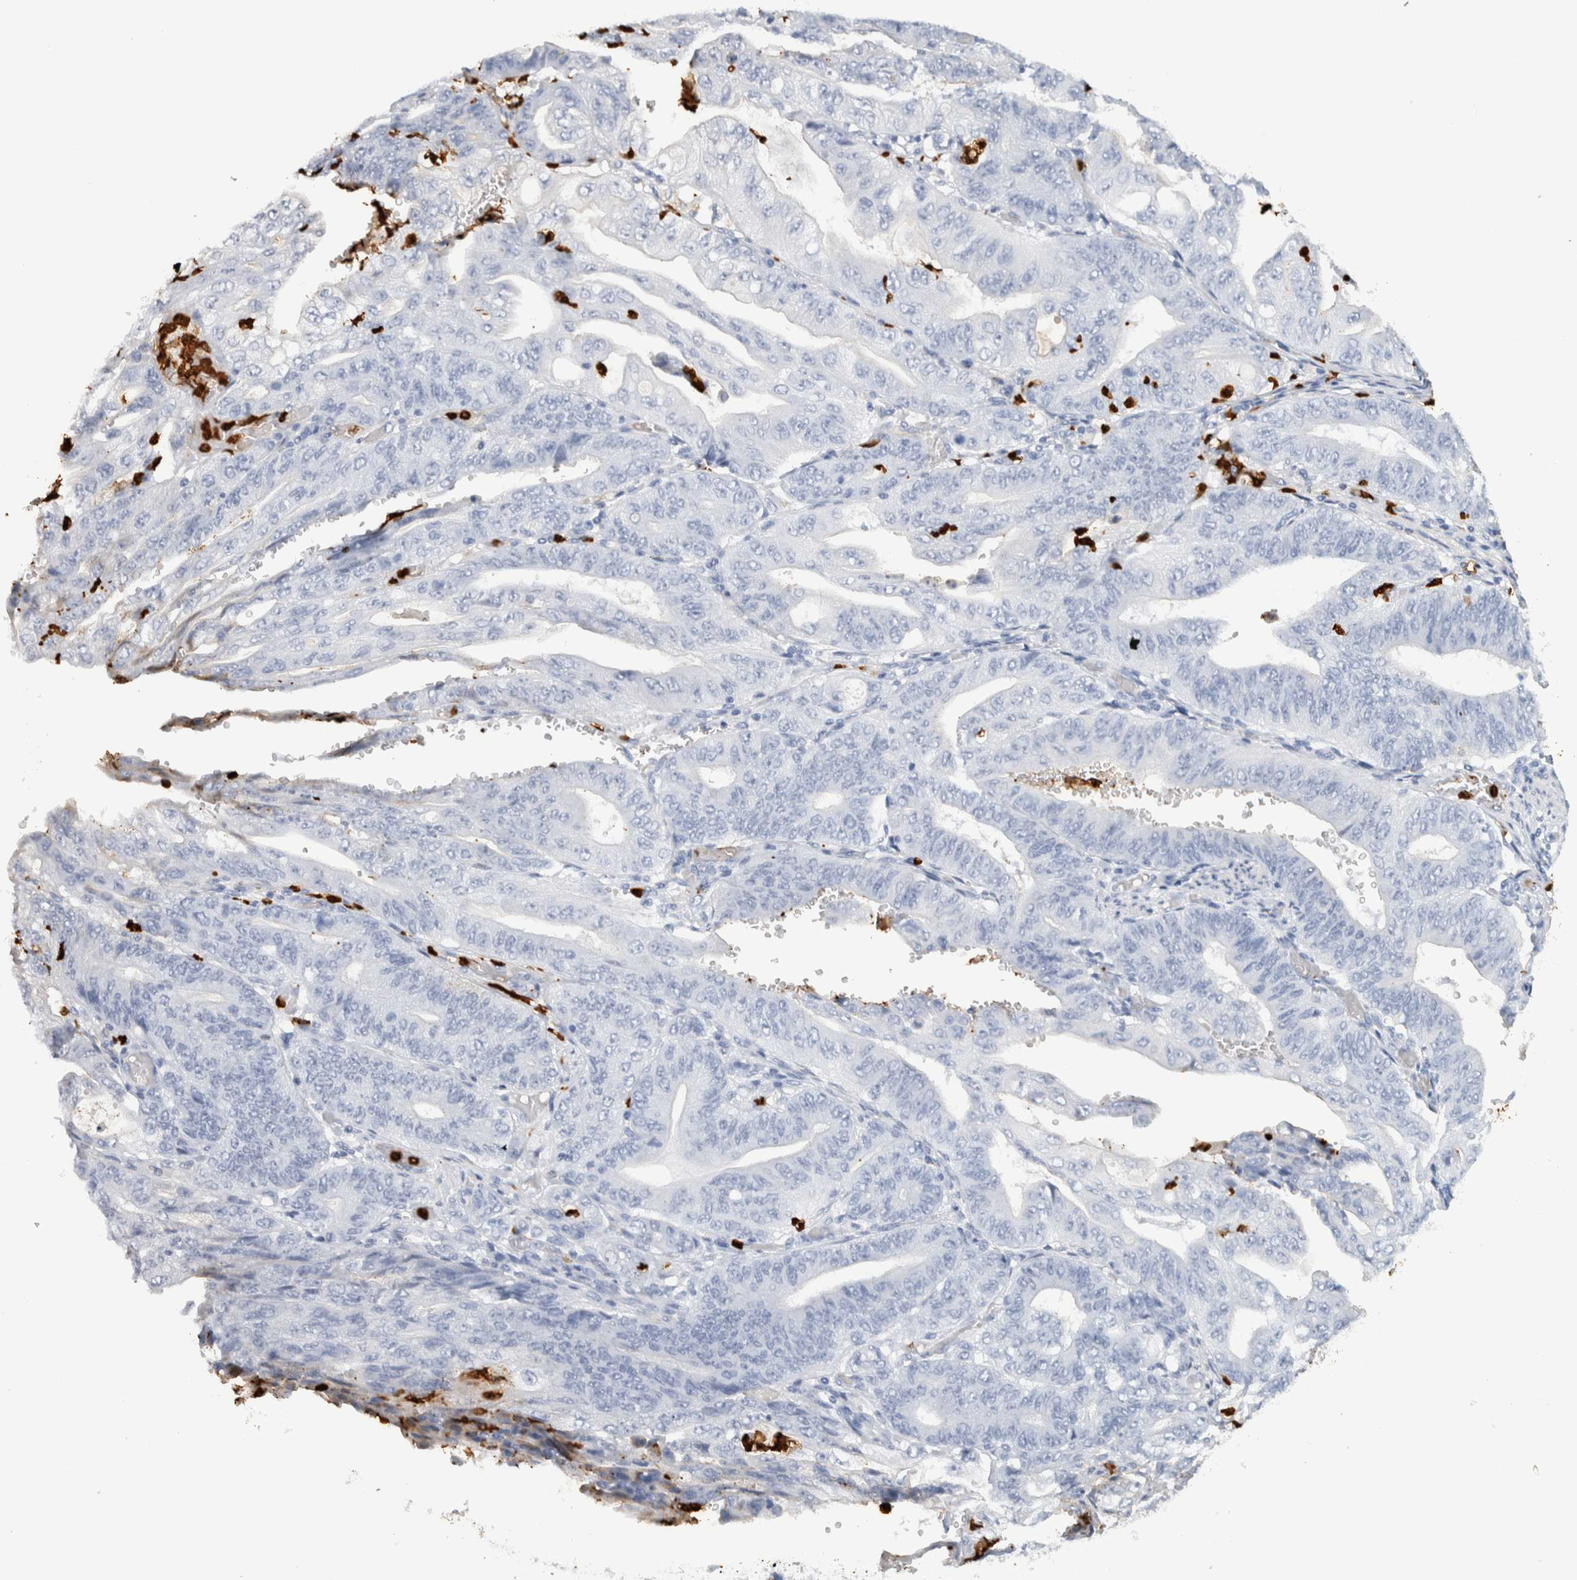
{"staining": {"intensity": "negative", "quantity": "none", "location": "none"}, "tissue": "stomach cancer", "cell_type": "Tumor cells", "image_type": "cancer", "snomed": [{"axis": "morphology", "description": "Adenocarcinoma, NOS"}, {"axis": "topography", "description": "Stomach"}], "caption": "Tumor cells are negative for brown protein staining in stomach cancer (adenocarcinoma).", "gene": "S100A8", "patient": {"sex": "female", "age": 73}}